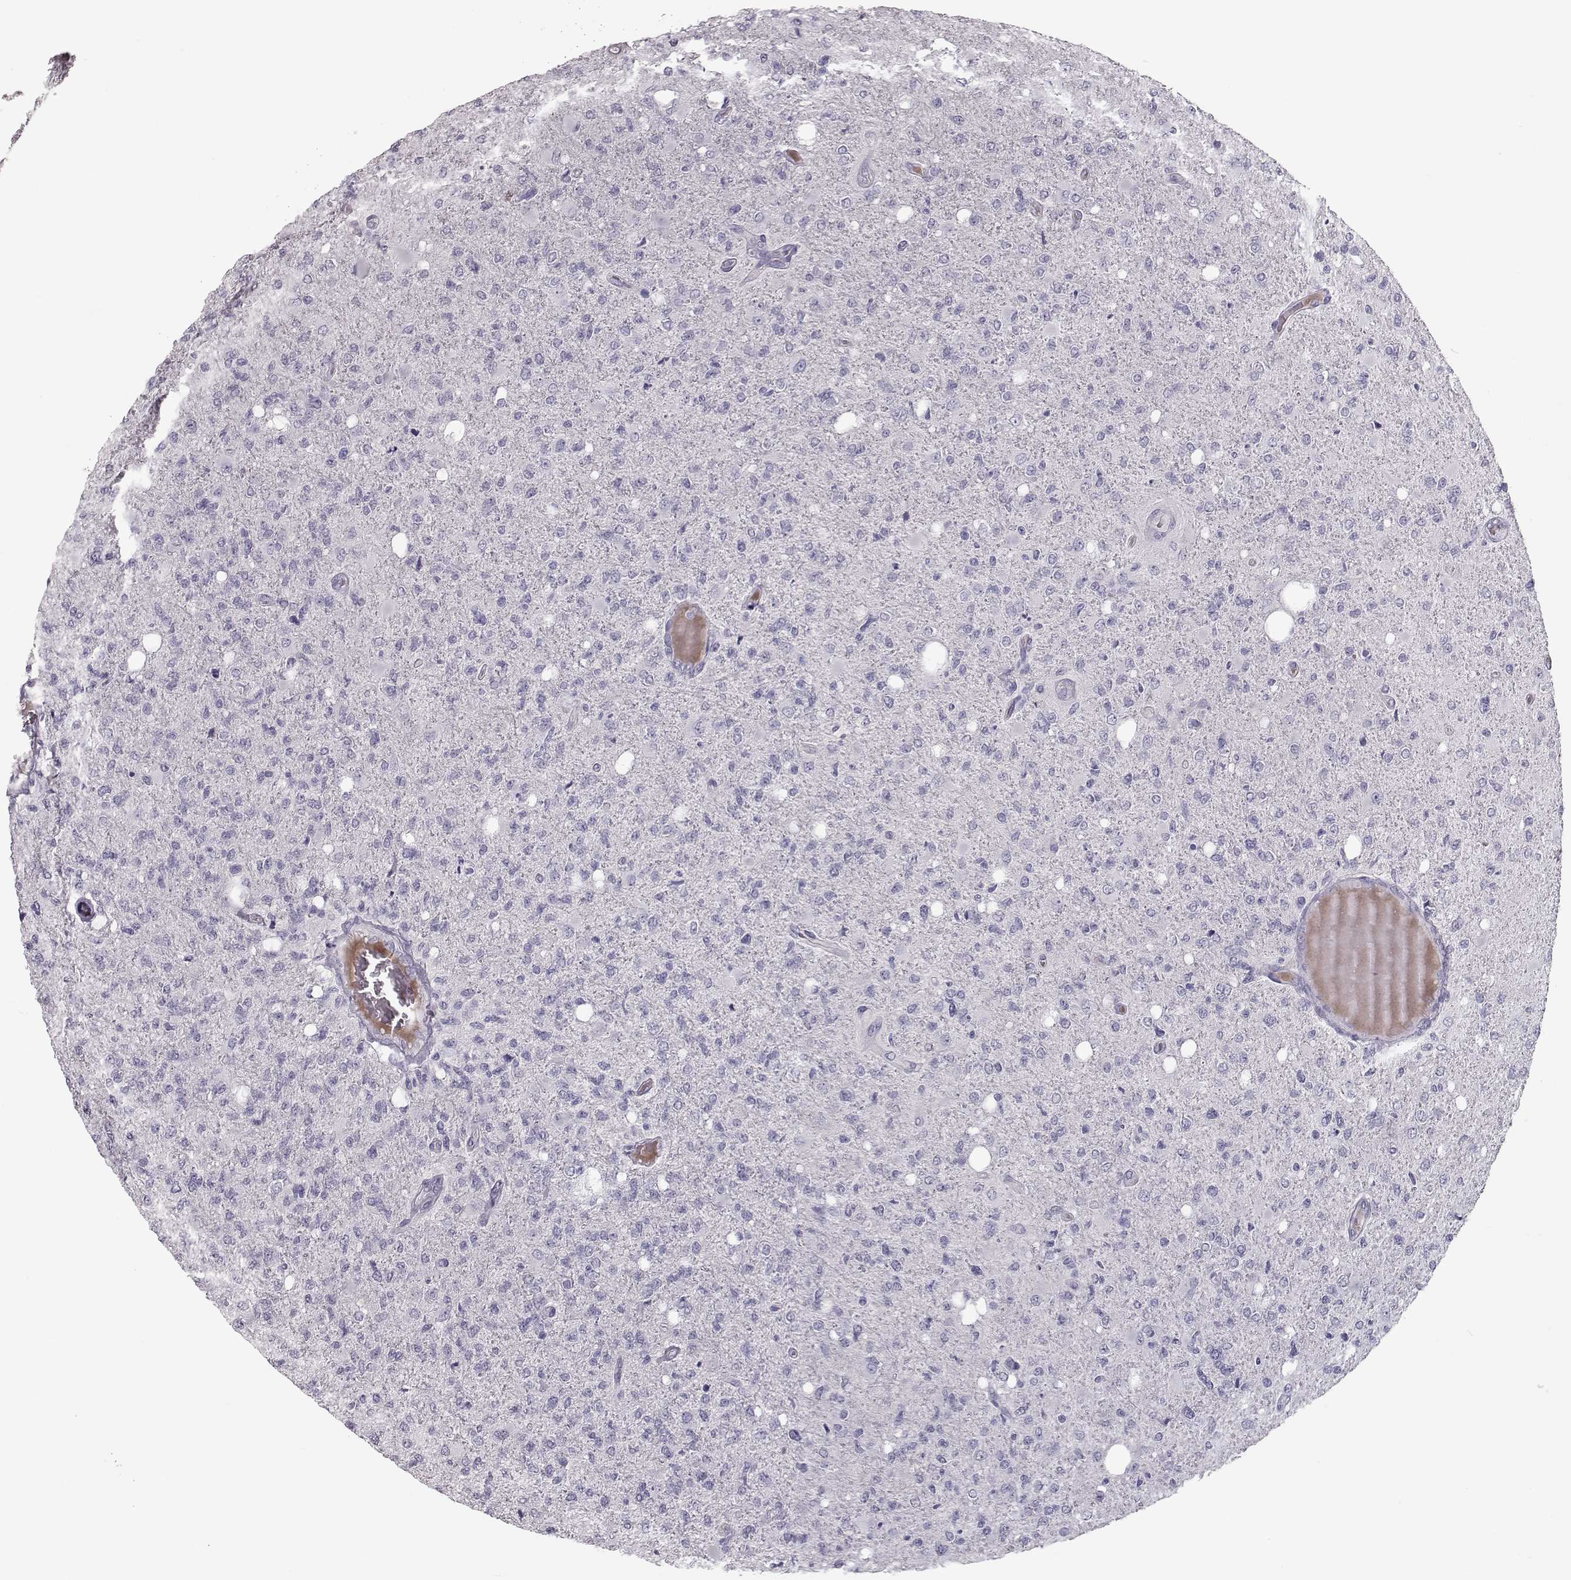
{"staining": {"intensity": "negative", "quantity": "none", "location": "none"}, "tissue": "glioma", "cell_type": "Tumor cells", "image_type": "cancer", "snomed": [{"axis": "morphology", "description": "Glioma, malignant, High grade"}, {"axis": "topography", "description": "Cerebral cortex"}], "caption": "Photomicrograph shows no significant protein positivity in tumor cells of glioma.", "gene": "CCL19", "patient": {"sex": "male", "age": 70}}